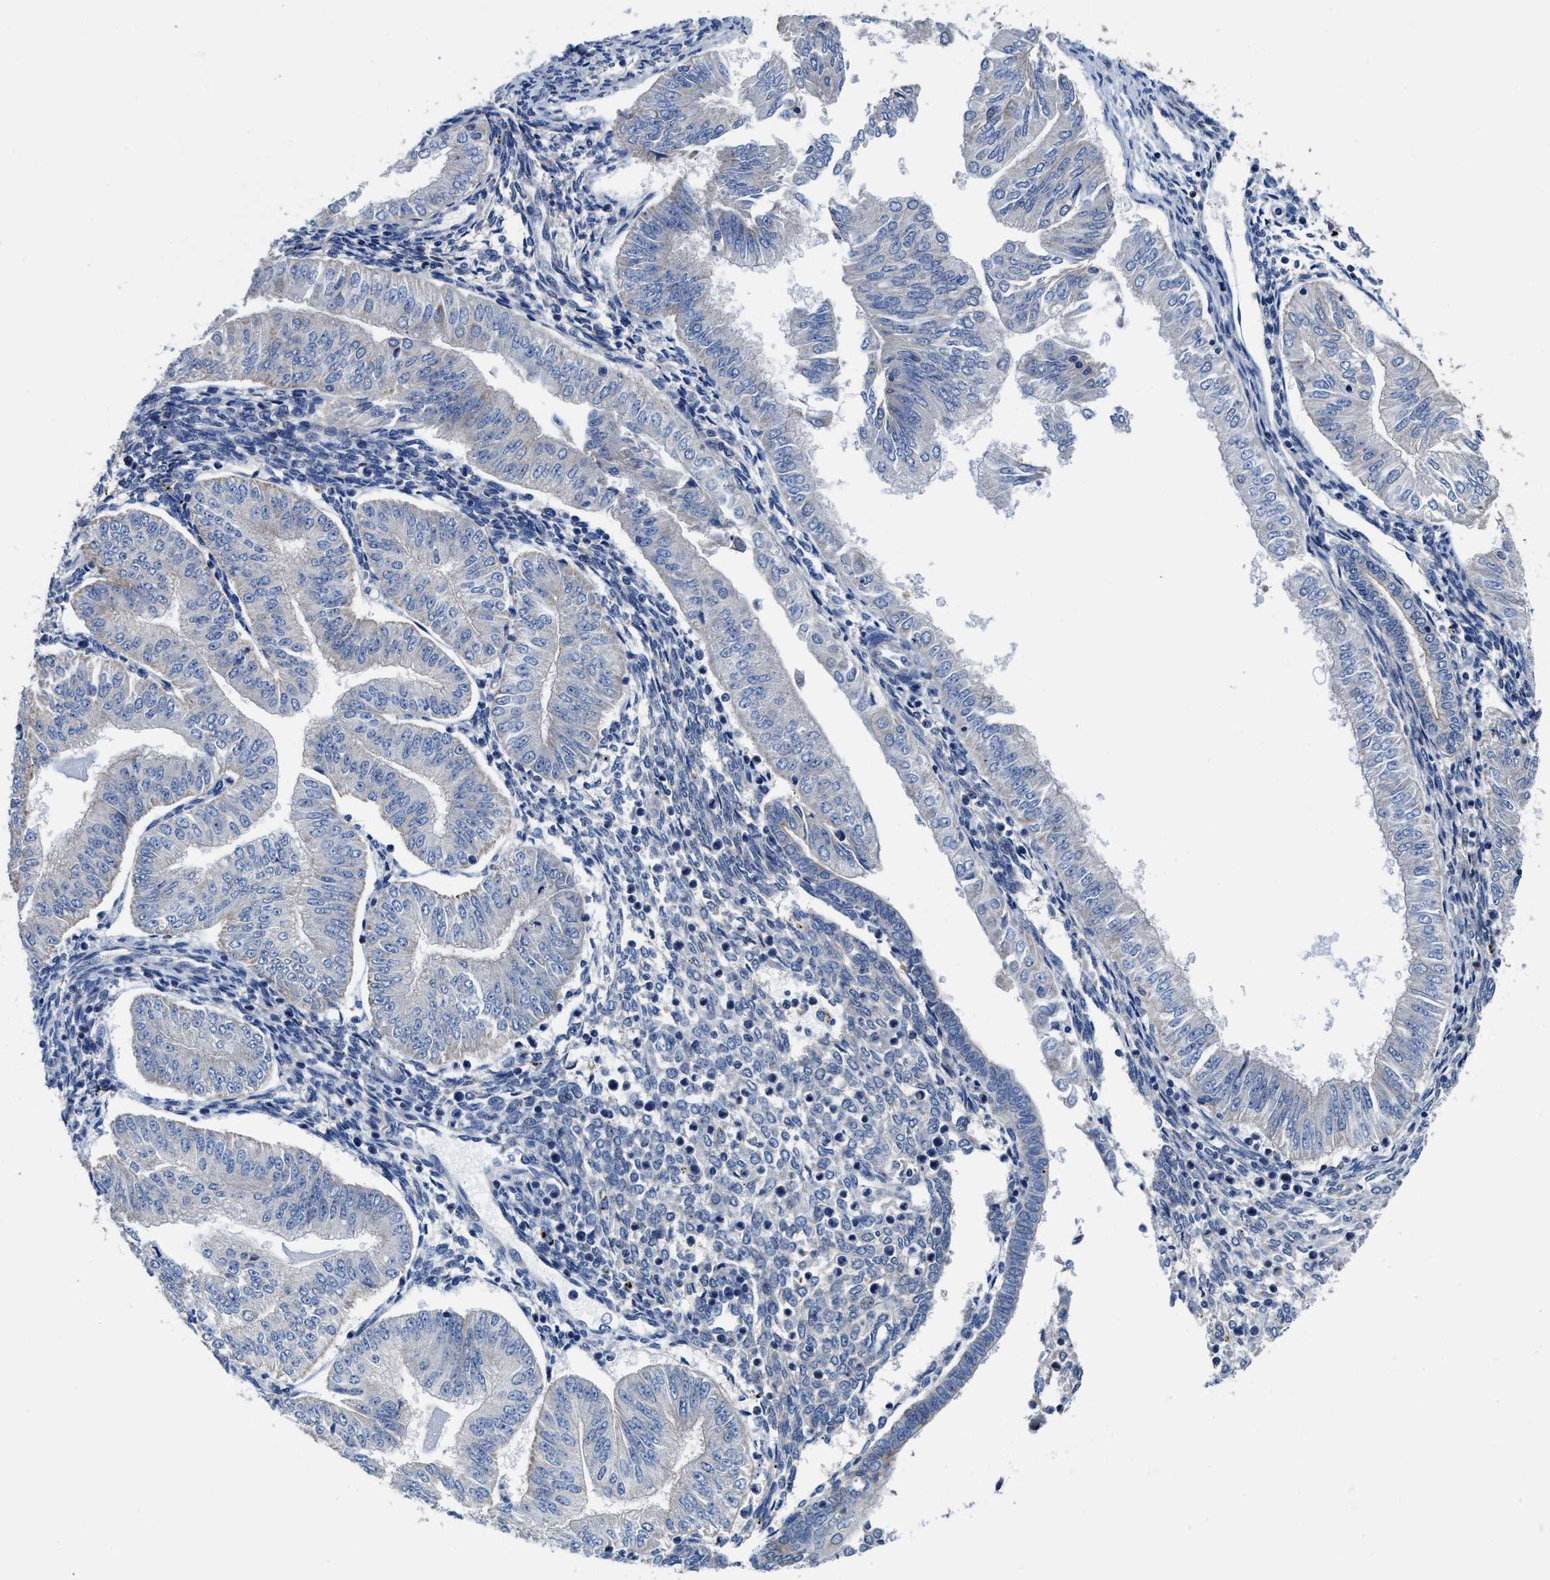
{"staining": {"intensity": "negative", "quantity": "none", "location": "none"}, "tissue": "endometrial cancer", "cell_type": "Tumor cells", "image_type": "cancer", "snomed": [{"axis": "morphology", "description": "Normal tissue, NOS"}, {"axis": "morphology", "description": "Adenocarcinoma, NOS"}, {"axis": "topography", "description": "Endometrium"}], "caption": "Immunohistochemistry (IHC) of endometrial adenocarcinoma shows no positivity in tumor cells.", "gene": "TMEM30A", "patient": {"sex": "female", "age": 53}}